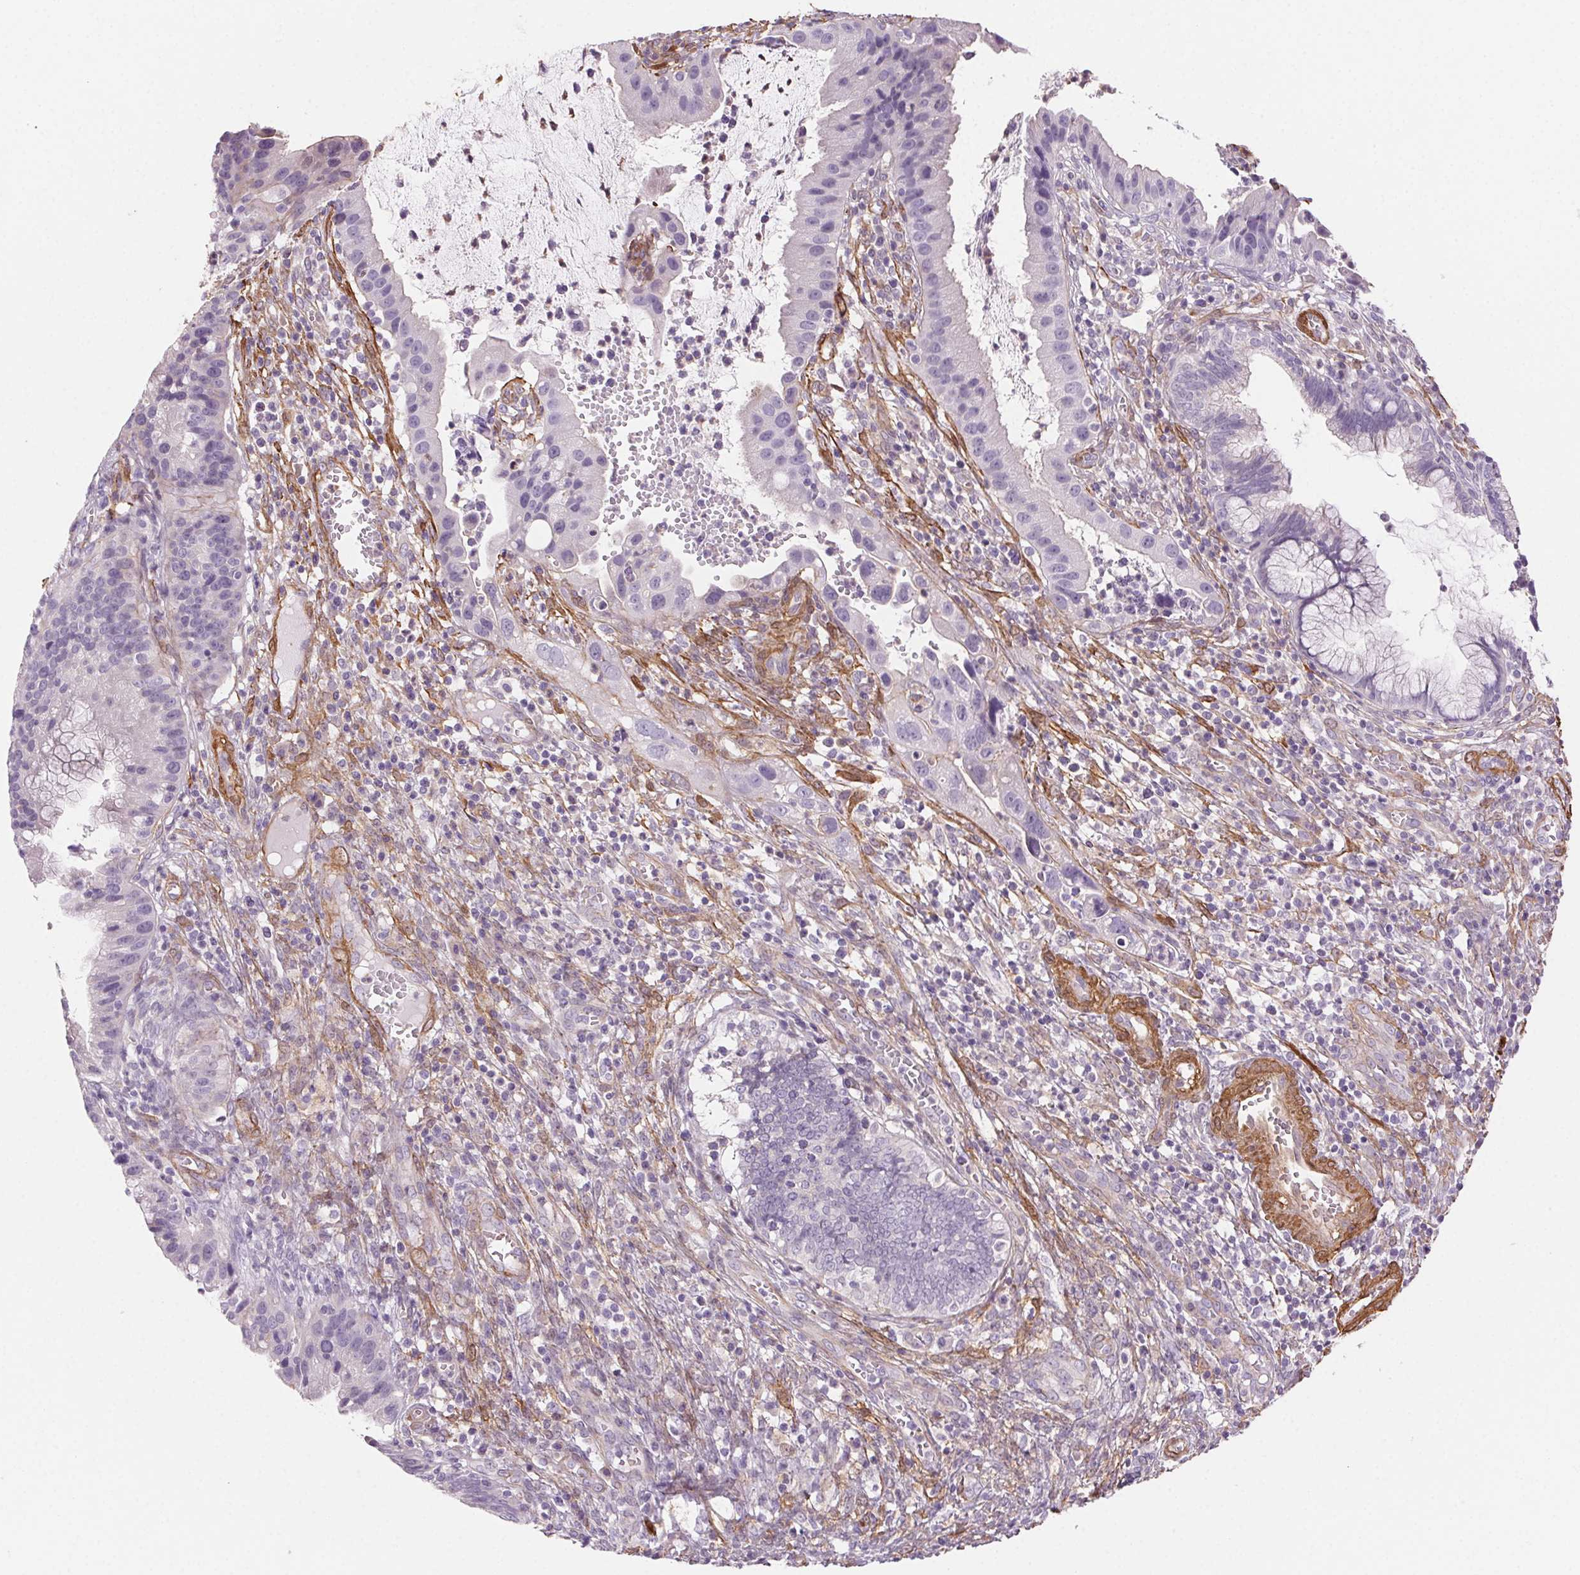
{"staining": {"intensity": "negative", "quantity": "none", "location": "none"}, "tissue": "cervical cancer", "cell_type": "Tumor cells", "image_type": "cancer", "snomed": [{"axis": "morphology", "description": "Adenocarcinoma, NOS"}, {"axis": "topography", "description": "Cervix"}], "caption": "An immunohistochemistry histopathology image of adenocarcinoma (cervical) is shown. There is no staining in tumor cells of adenocarcinoma (cervical).", "gene": "GPX8", "patient": {"sex": "female", "age": 34}}